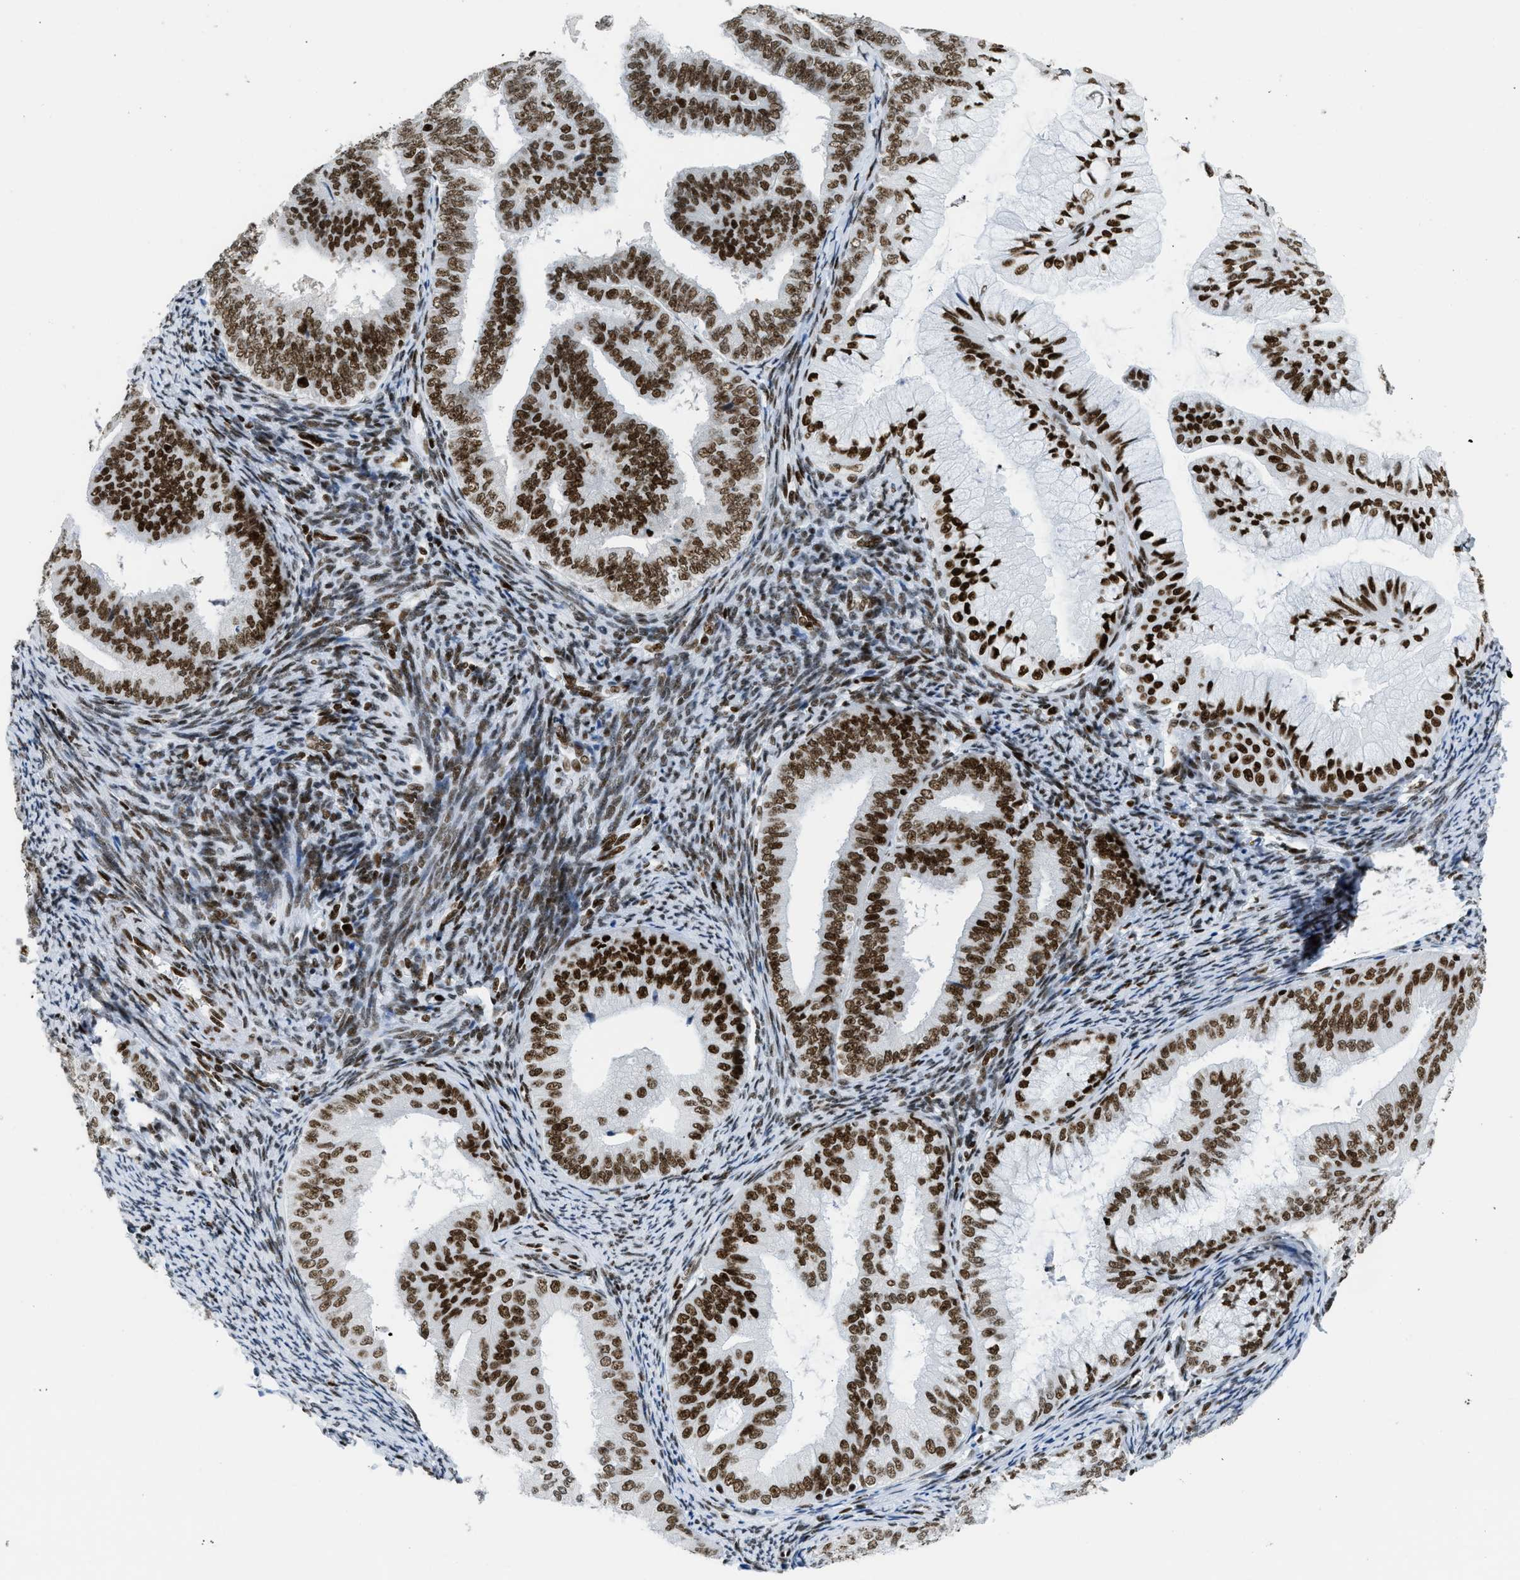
{"staining": {"intensity": "strong", "quantity": ">75%", "location": "nuclear"}, "tissue": "endometrial cancer", "cell_type": "Tumor cells", "image_type": "cancer", "snomed": [{"axis": "morphology", "description": "Adenocarcinoma, NOS"}, {"axis": "topography", "description": "Endometrium"}], "caption": "Adenocarcinoma (endometrial) tissue demonstrates strong nuclear staining in about >75% of tumor cells, visualized by immunohistochemistry.", "gene": "PIF1", "patient": {"sex": "female", "age": 63}}